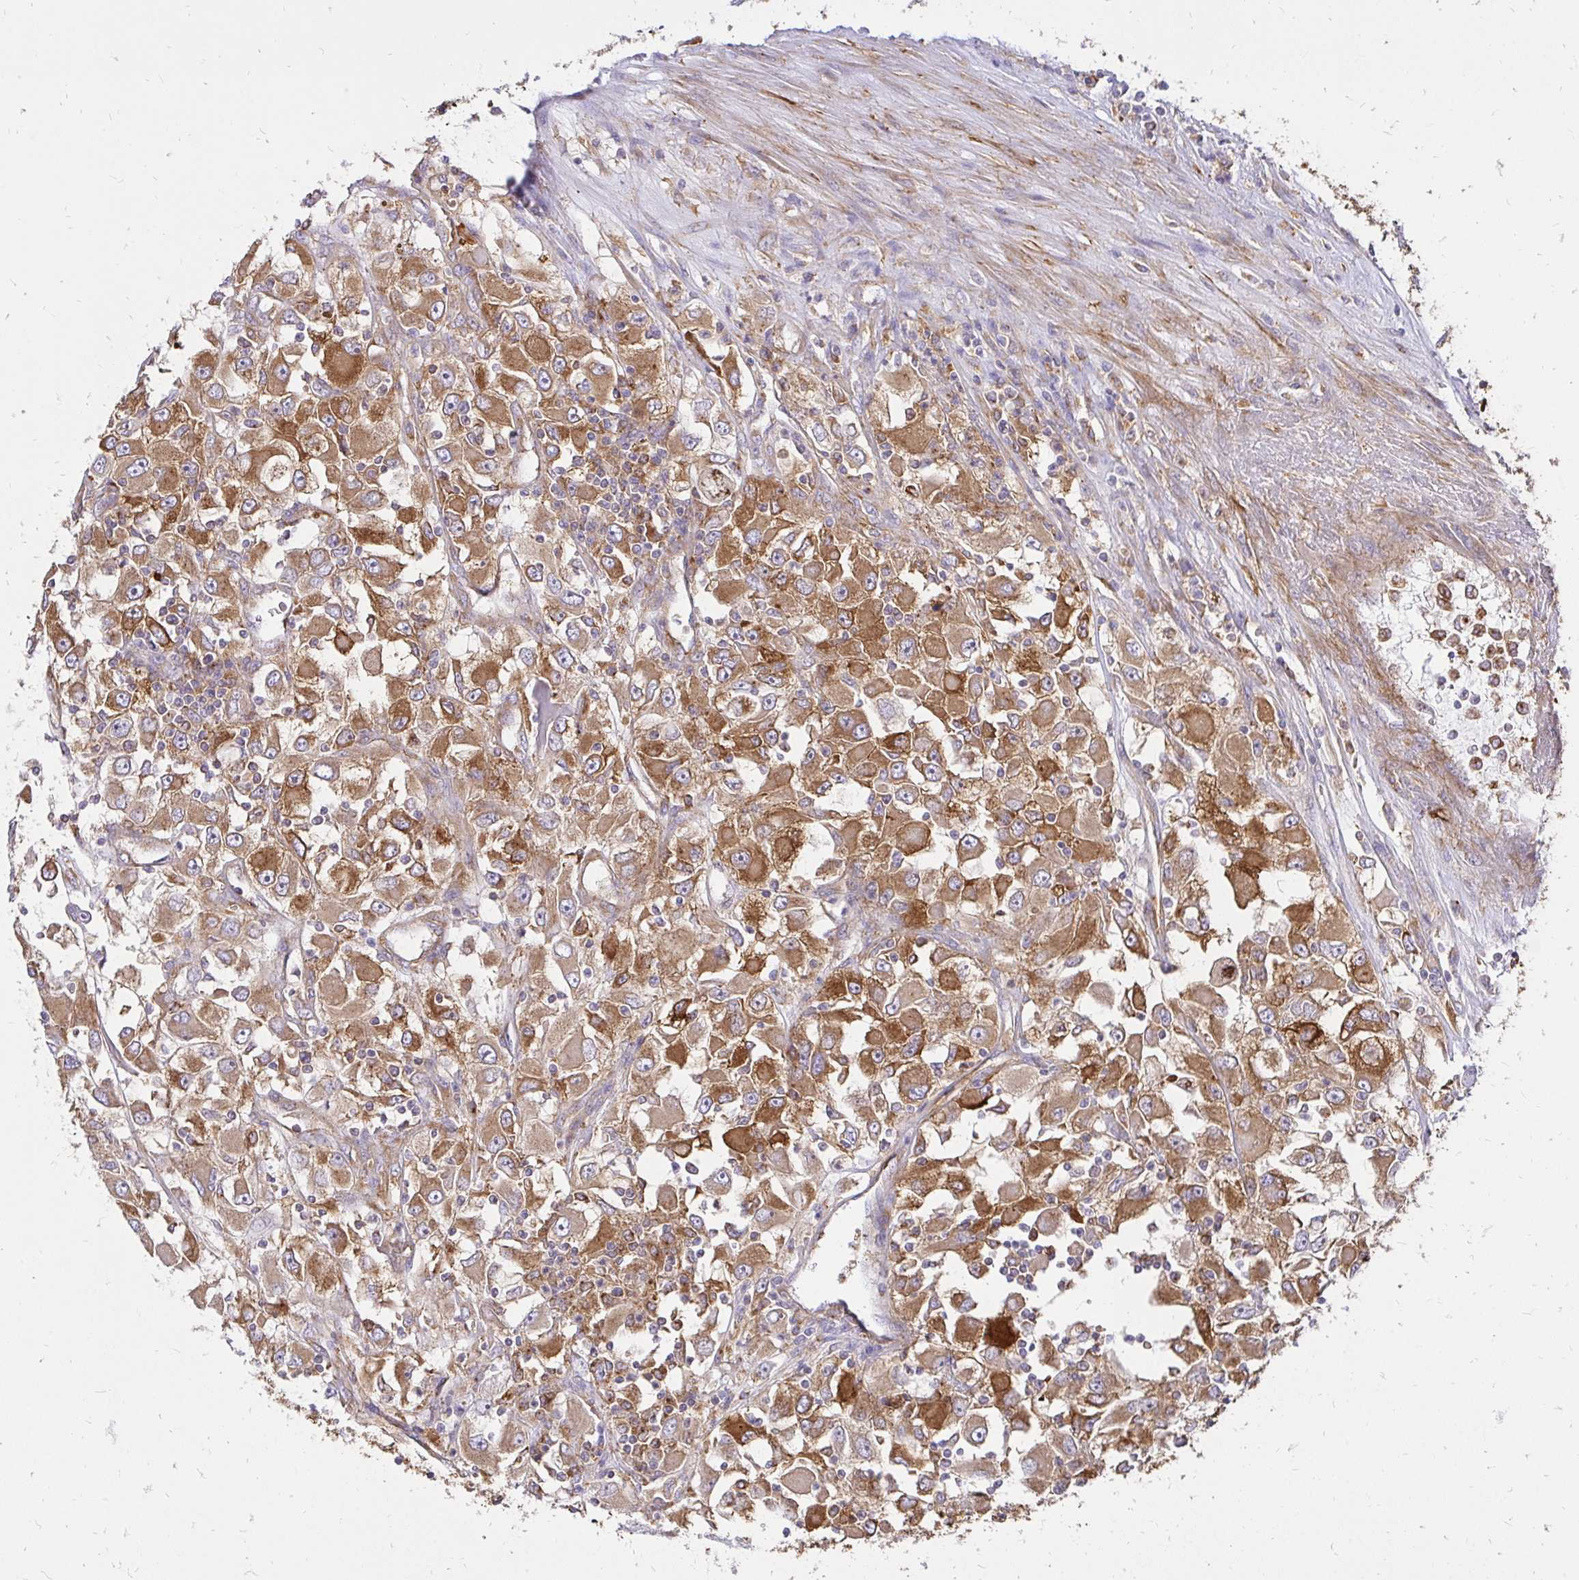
{"staining": {"intensity": "moderate", "quantity": ">75%", "location": "cytoplasmic/membranous"}, "tissue": "renal cancer", "cell_type": "Tumor cells", "image_type": "cancer", "snomed": [{"axis": "morphology", "description": "Adenocarcinoma, NOS"}, {"axis": "topography", "description": "Kidney"}], "caption": "Immunohistochemical staining of human adenocarcinoma (renal) shows medium levels of moderate cytoplasmic/membranous staining in about >75% of tumor cells.", "gene": "ABCB10", "patient": {"sex": "female", "age": 52}}